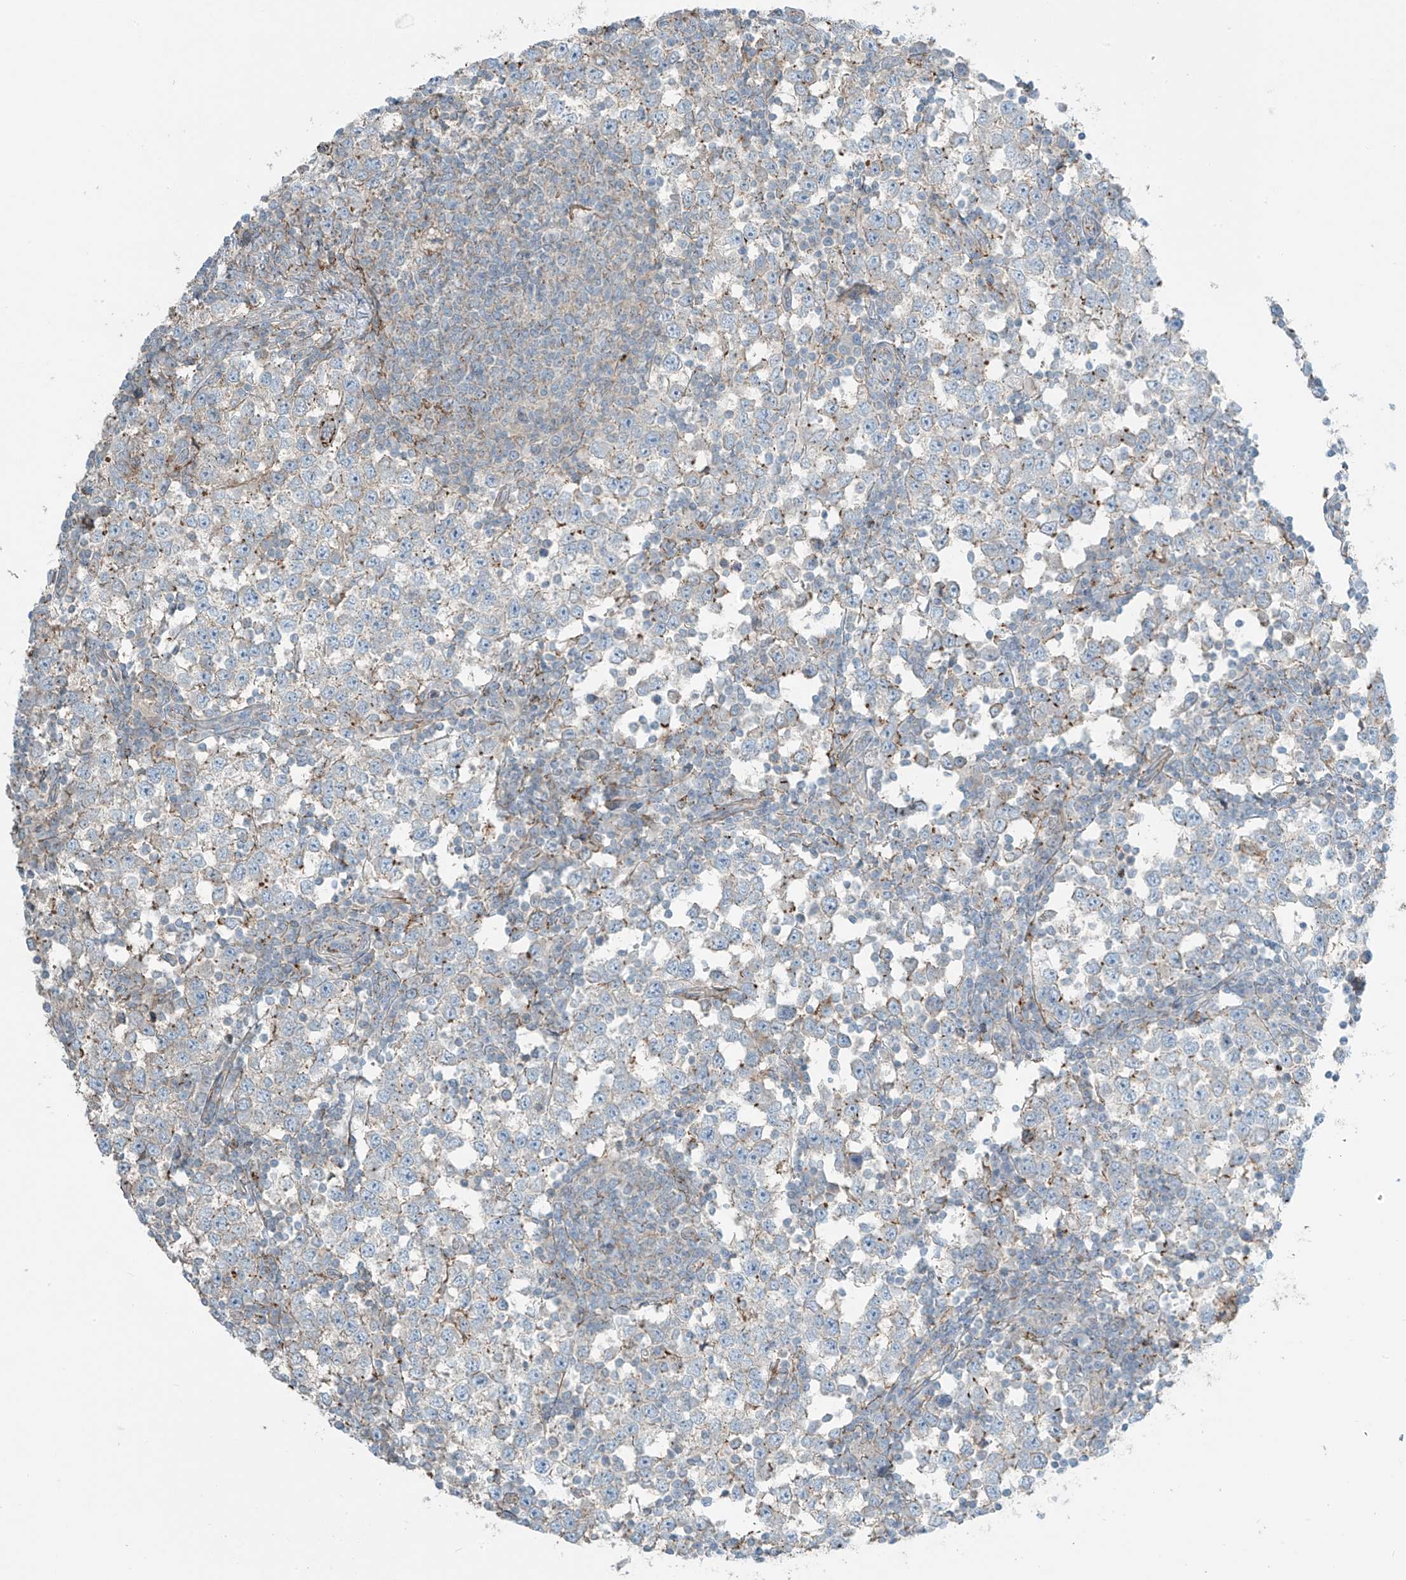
{"staining": {"intensity": "weak", "quantity": "25%-75%", "location": "cytoplasmic/membranous"}, "tissue": "testis cancer", "cell_type": "Tumor cells", "image_type": "cancer", "snomed": [{"axis": "morphology", "description": "Seminoma, NOS"}, {"axis": "topography", "description": "Testis"}], "caption": "Immunohistochemistry staining of testis seminoma, which reveals low levels of weak cytoplasmic/membranous staining in approximately 25%-75% of tumor cells indicating weak cytoplasmic/membranous protein expression. The staining was performed using DAB (brown) for protein detection and nuclei were counterstained in hematoxylin (blue).", "gene": "SLC9A2", "patient": {"sex": "male", "age": 65}}